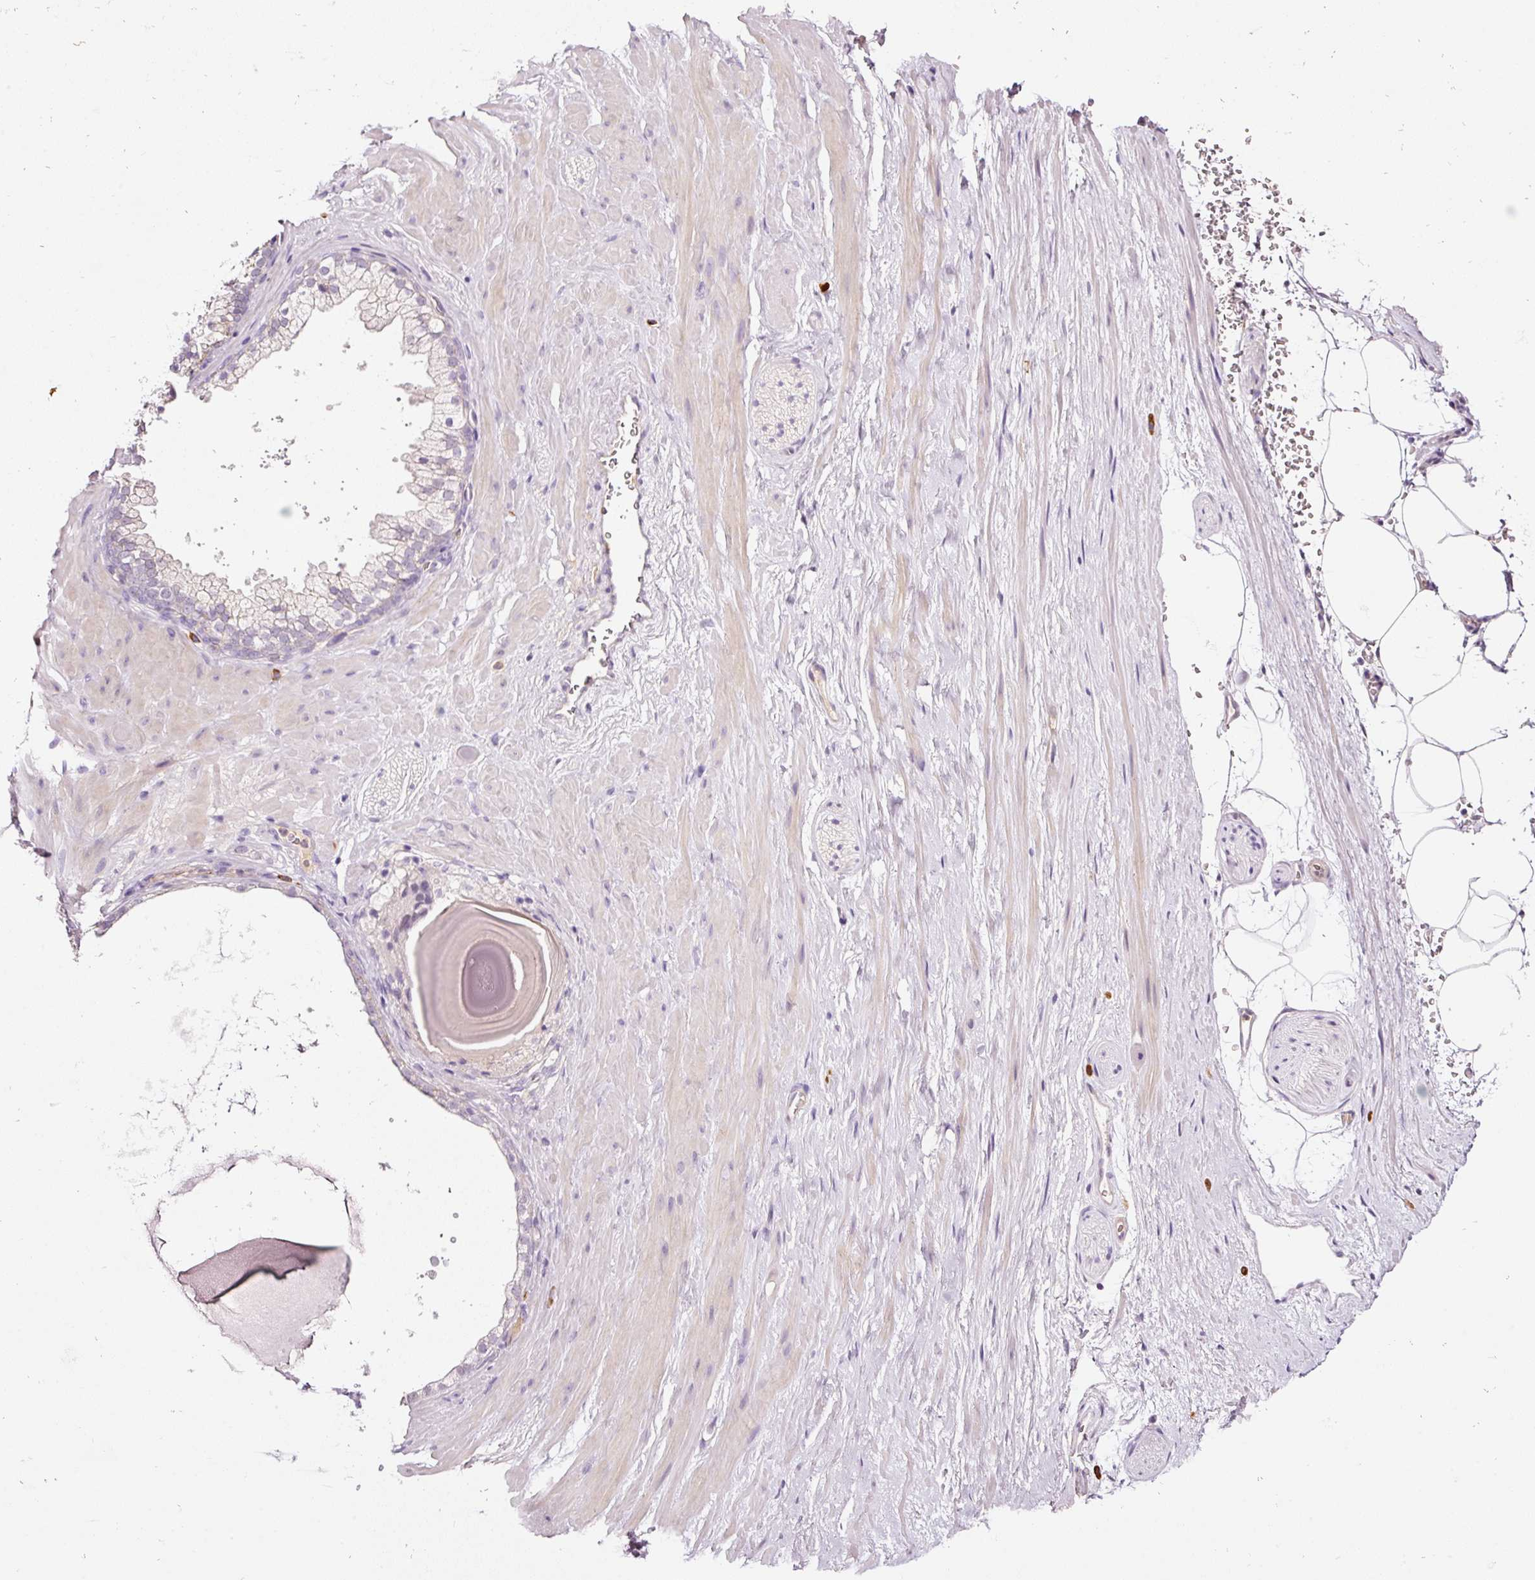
{"staining": {"intensity": "negative", "quantity": "none", "location": "none"}, "tissue": "adipose tissue", "cell_type": "Adipocytes", "image_type": "normal", "snomed": [{"axis": "morphology", "description": "Normal tissue, NOS"}, {"axis": "topography", "description": "Prostate"}, {"axis": "topography", "description": "Peripheral nerve tissue"}], "caption": "Adipocytes show no significant staining in benign adipose tissue. (Brightfield microscopy of DAB immunohistochemistry (IHC) at high magnification).", "gene": "ABCB4", "patient": {"sex": "male", "age": 61}}